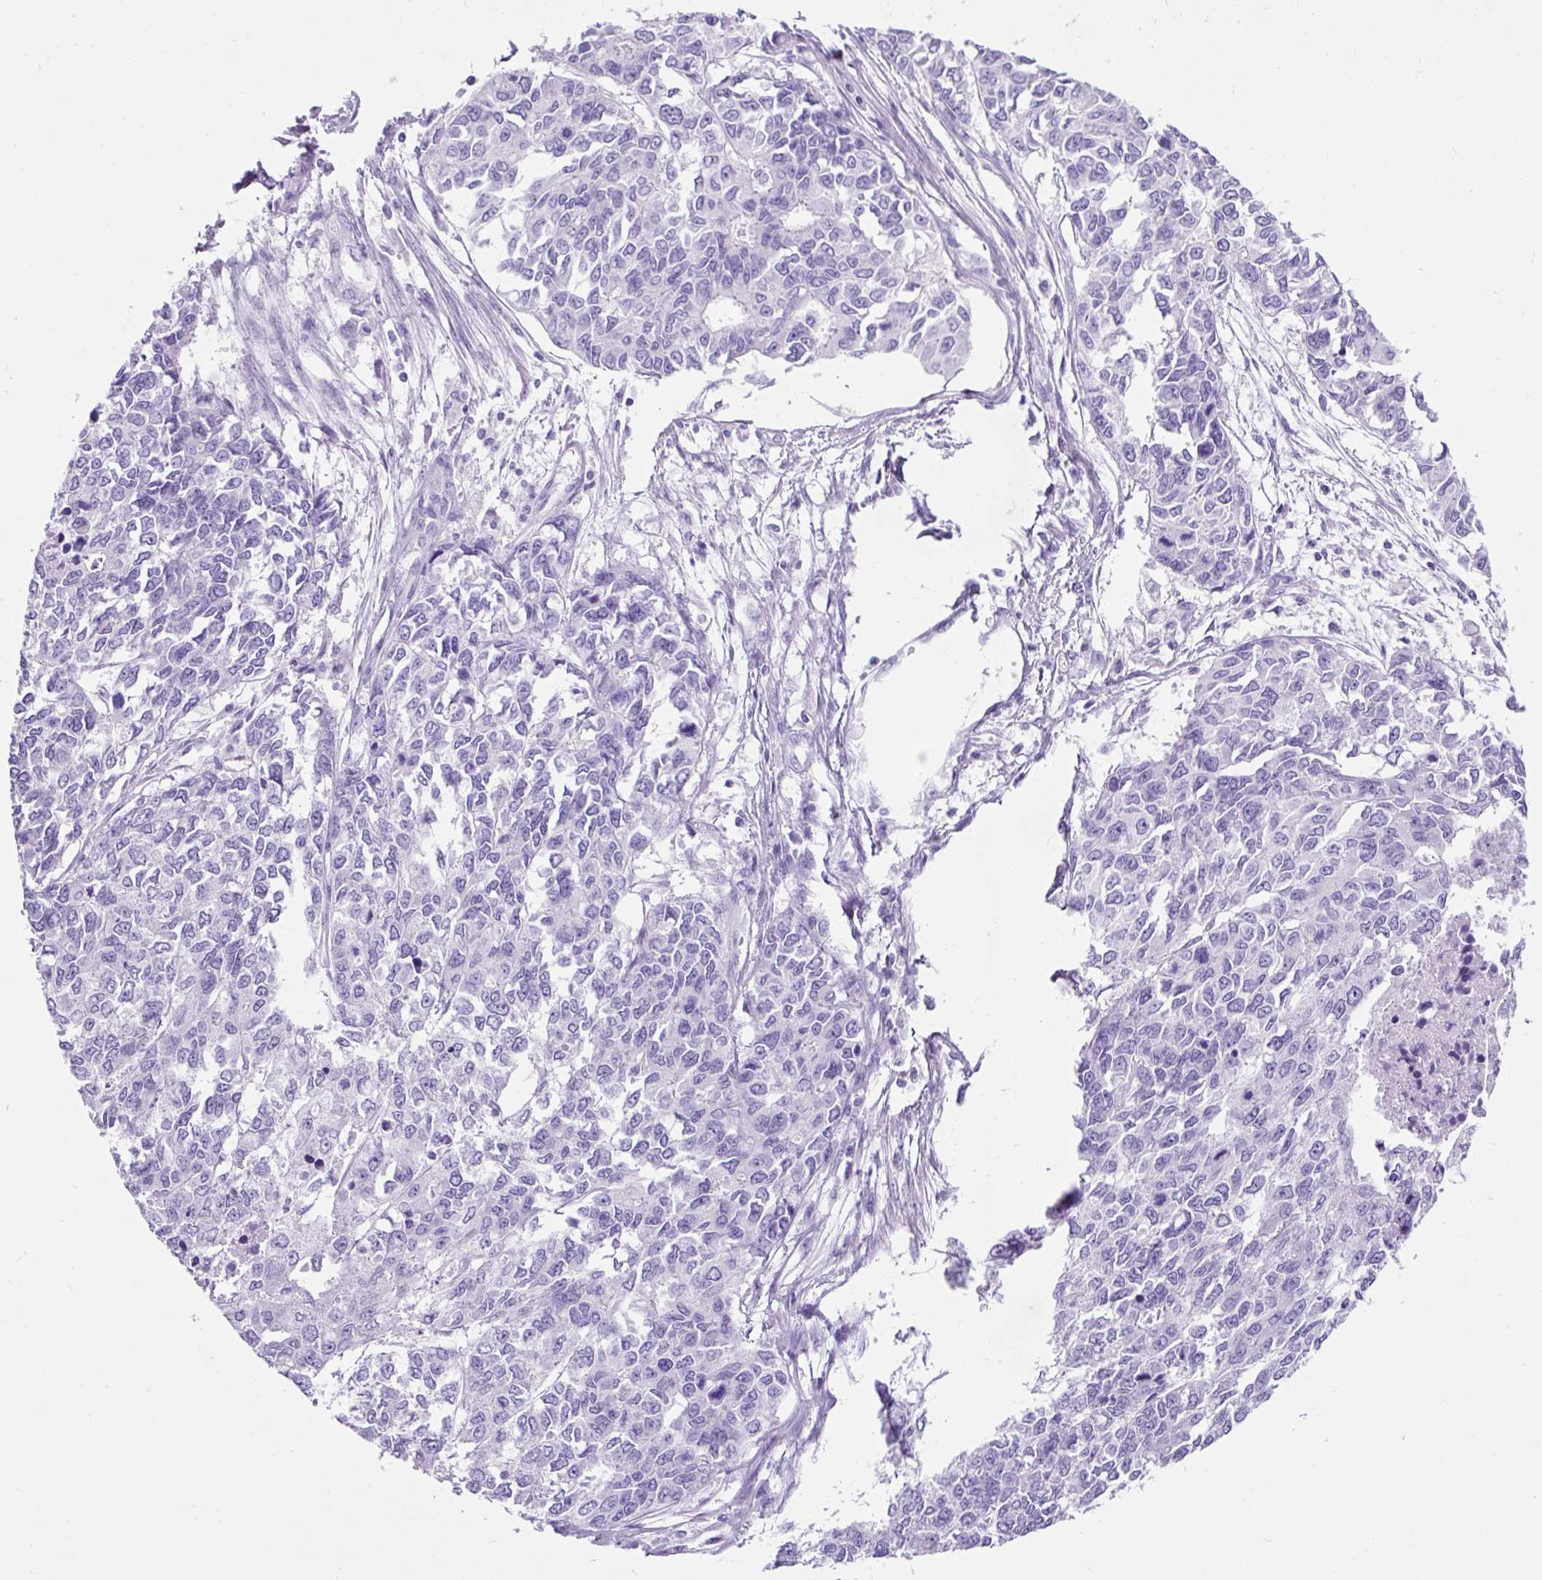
{"staining": {"intensity": "negative", "quantity": "none", "location": "none"}, "tissue": "endometrial cancer", "cell_type": "Tumor cells", "image_type": "cancer", "snomed": [{"axis": "morphology", "description": "Adenocarcinoma, NOS"}, {"axis": "topography", "description": "Uterus"}], "caption": "Protein analysis of adenocarcinoma (endometrial) exhibits no significant positivity in tumor cells.", "gene": "KRT12", "patient": {"sex": "female", "age": 79}}